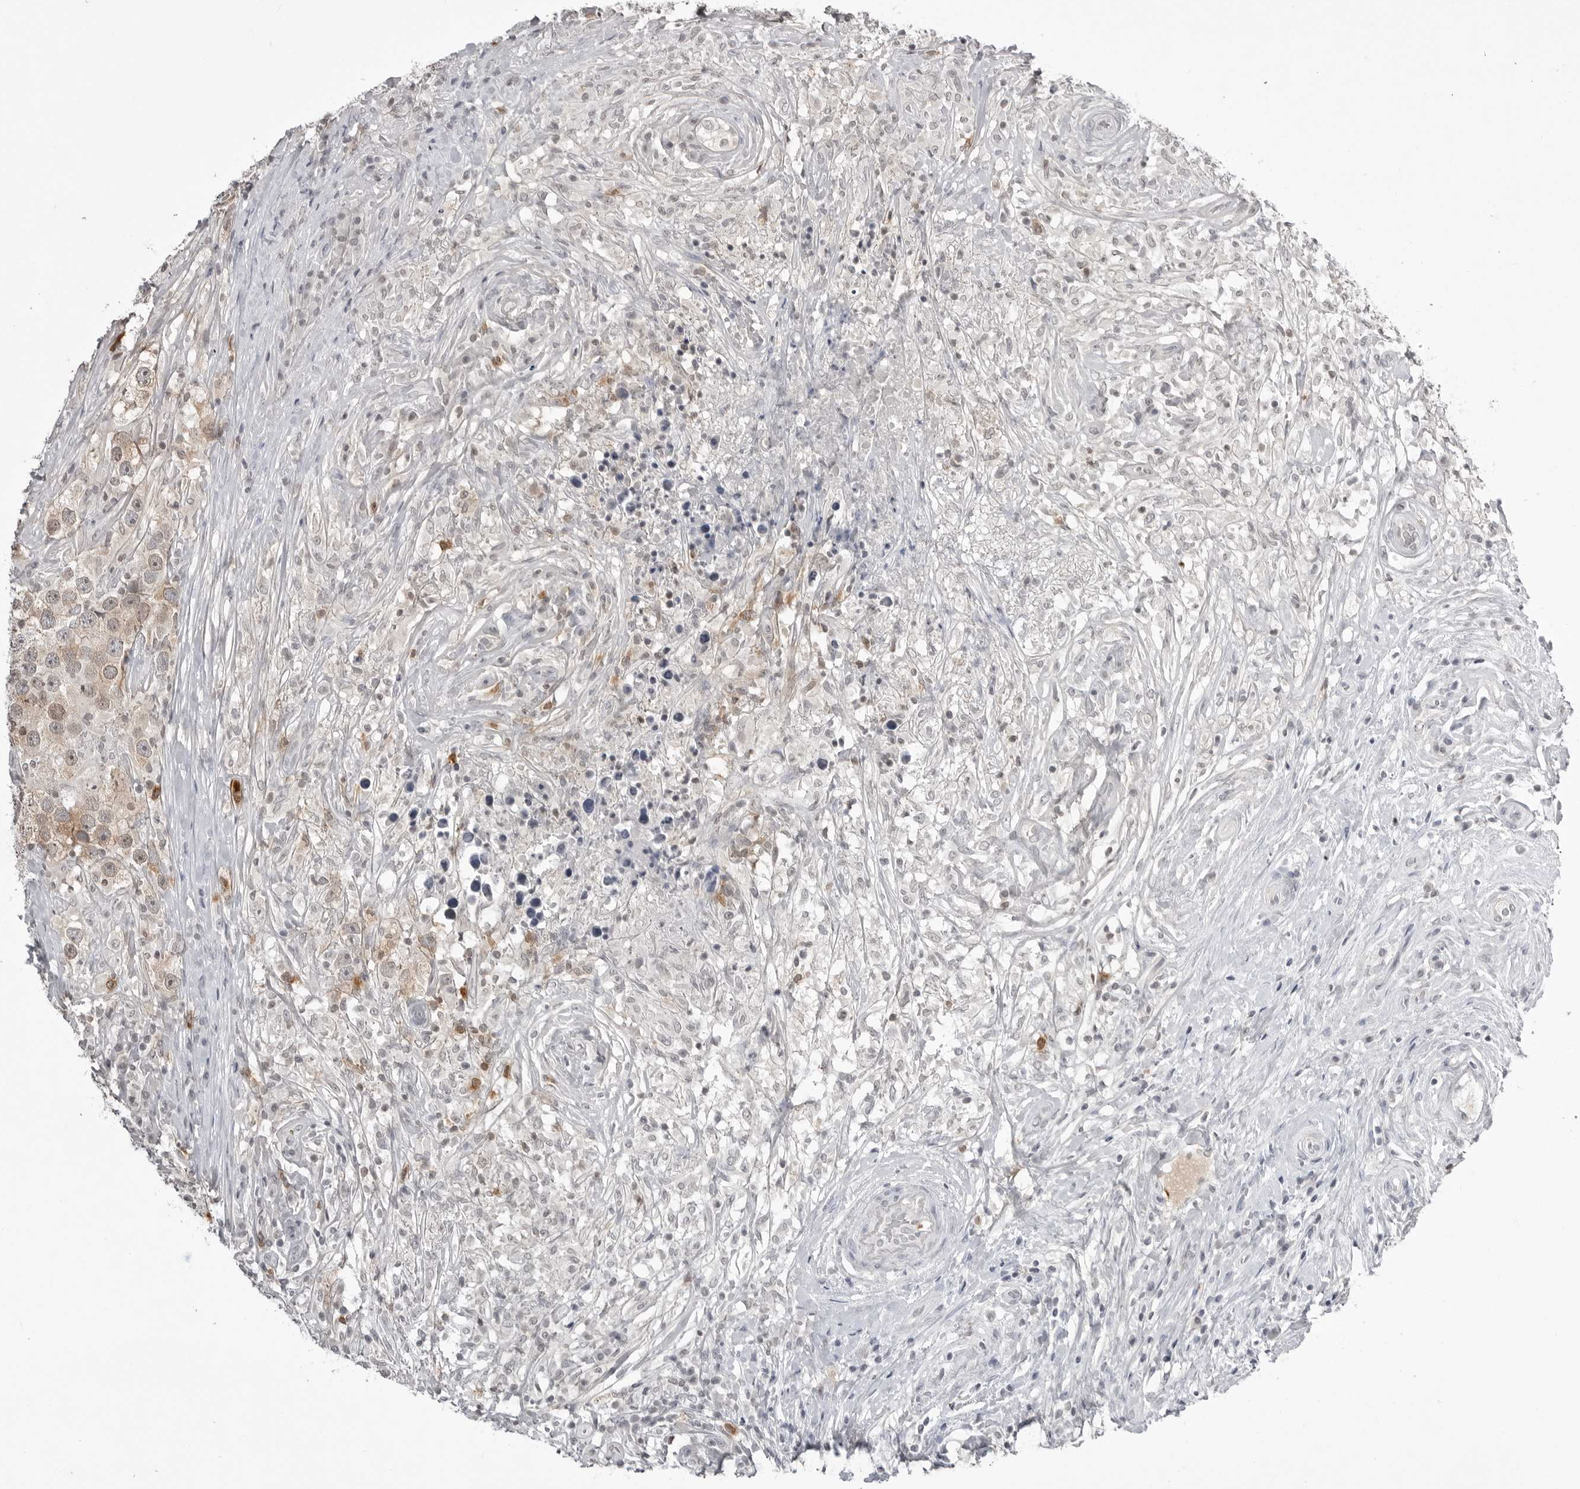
{"staining": {"intensity": "moderate", "quantity": "25%-75%", "location": "cytoplasmic/membranous"}, "tissue": "testis cancer", "cell_type": "Tumor cells", "image_type": "cancer", "snomed": [{"axis": "morphology", "description": "Seminoma, NOS"}, {"axis": "topography", "description": "Testis"}], "caption": "Testis seminoma stained for a protein displays moderate cytoplasmic/membranous positivity in tumor cells.", "gene": "RRM1", "patient": {"sex": "male", "age": 49}}